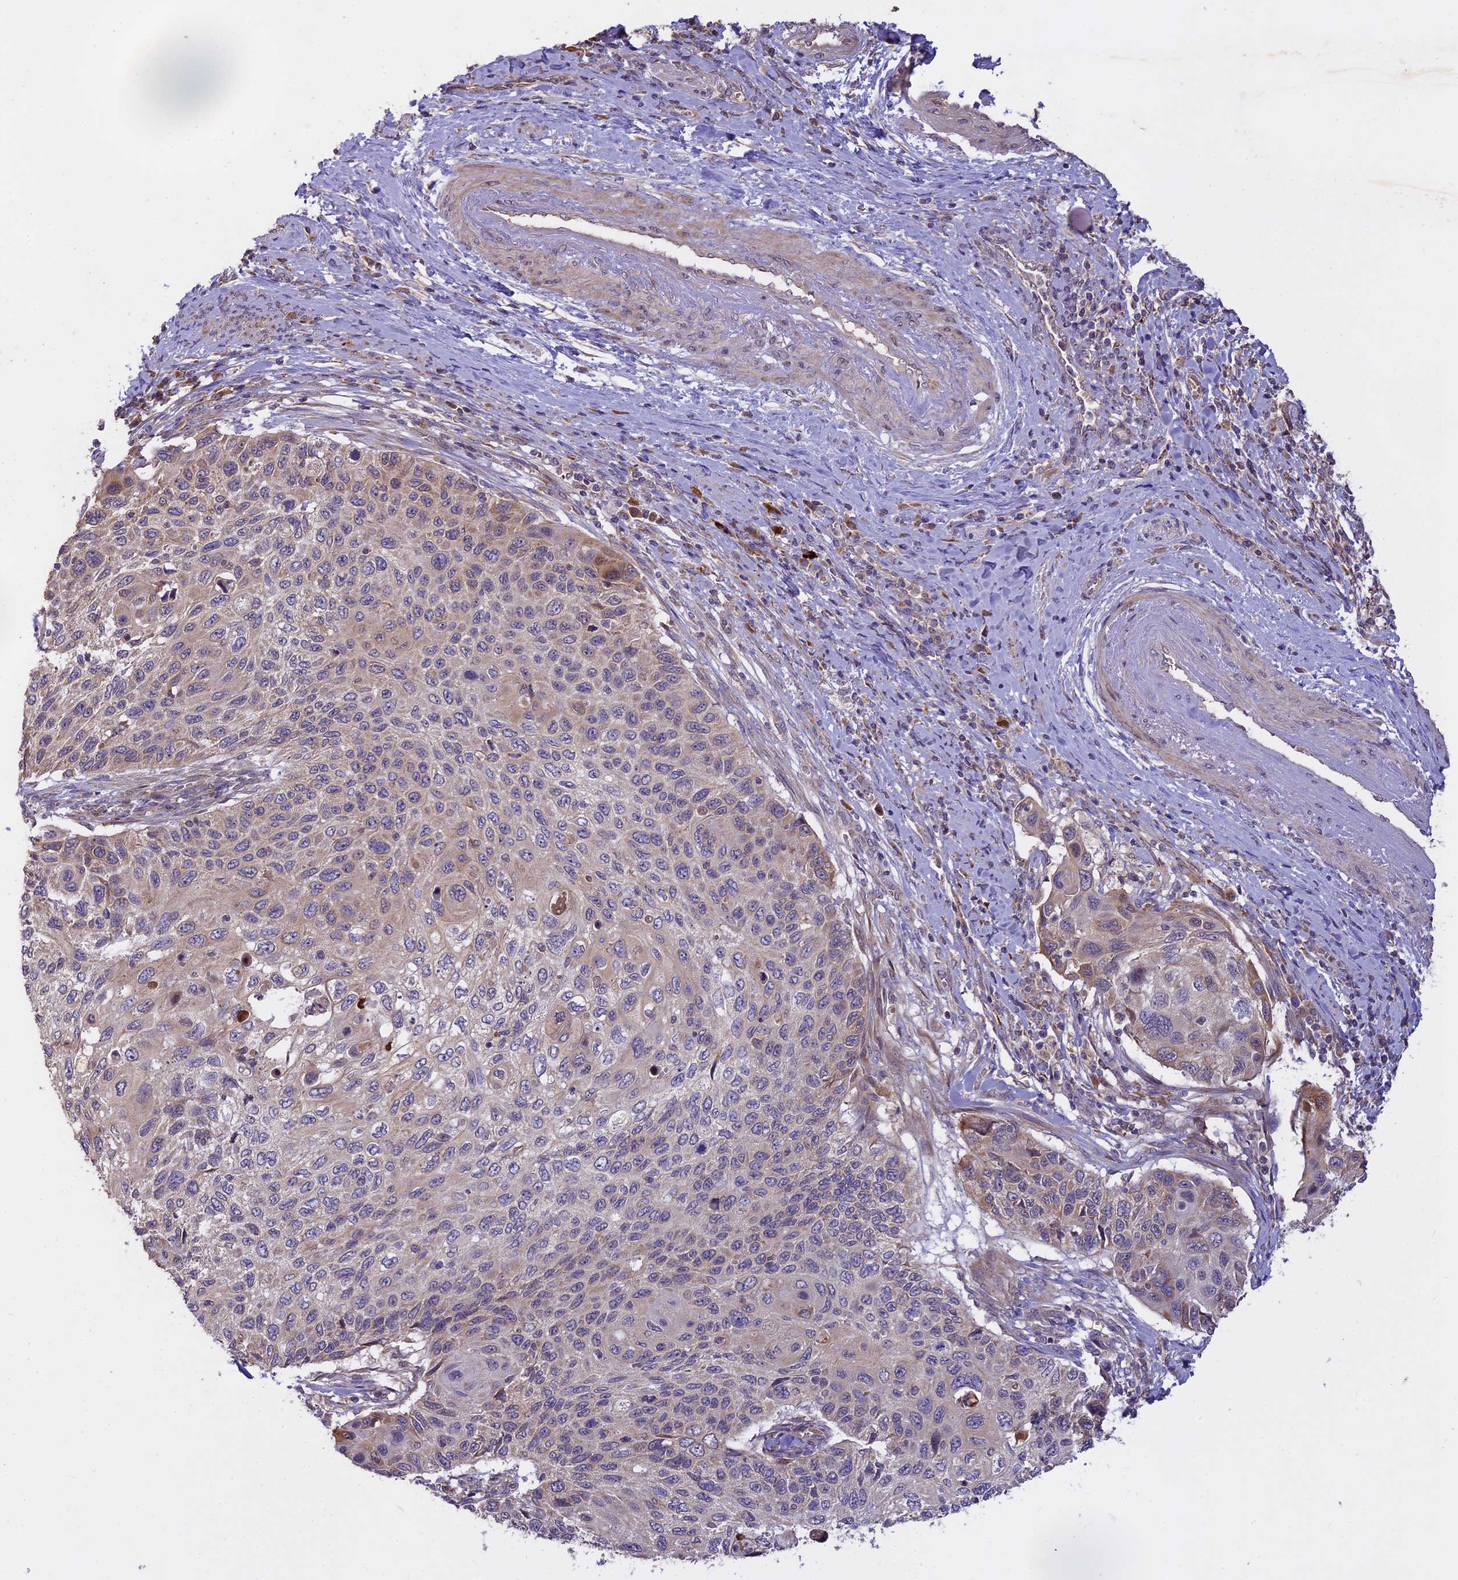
{"staining": {"intensity": "weak", "quantity": "<25%", "location": "cytoplasmic/membranous"}, "tissue": "cervical cancer", "cell_type": "Tumor cells", "image_type": "cancer", "snomed": [{"axis": "morphology", "description": "Squamous cell carcinoma, NOS"}, {"axis": "topography", "description": "Cervix"}], "caption": "There is no significant expression in tumor cells of cervical cancer. The staining was performed using DAB to visualize the protein expression in brown, while the nuclei were stained in blue with hematoxylin (Magnification: 20x).", "gene": "MEMO1", "patient": {"sex": "female", "age": 70}}